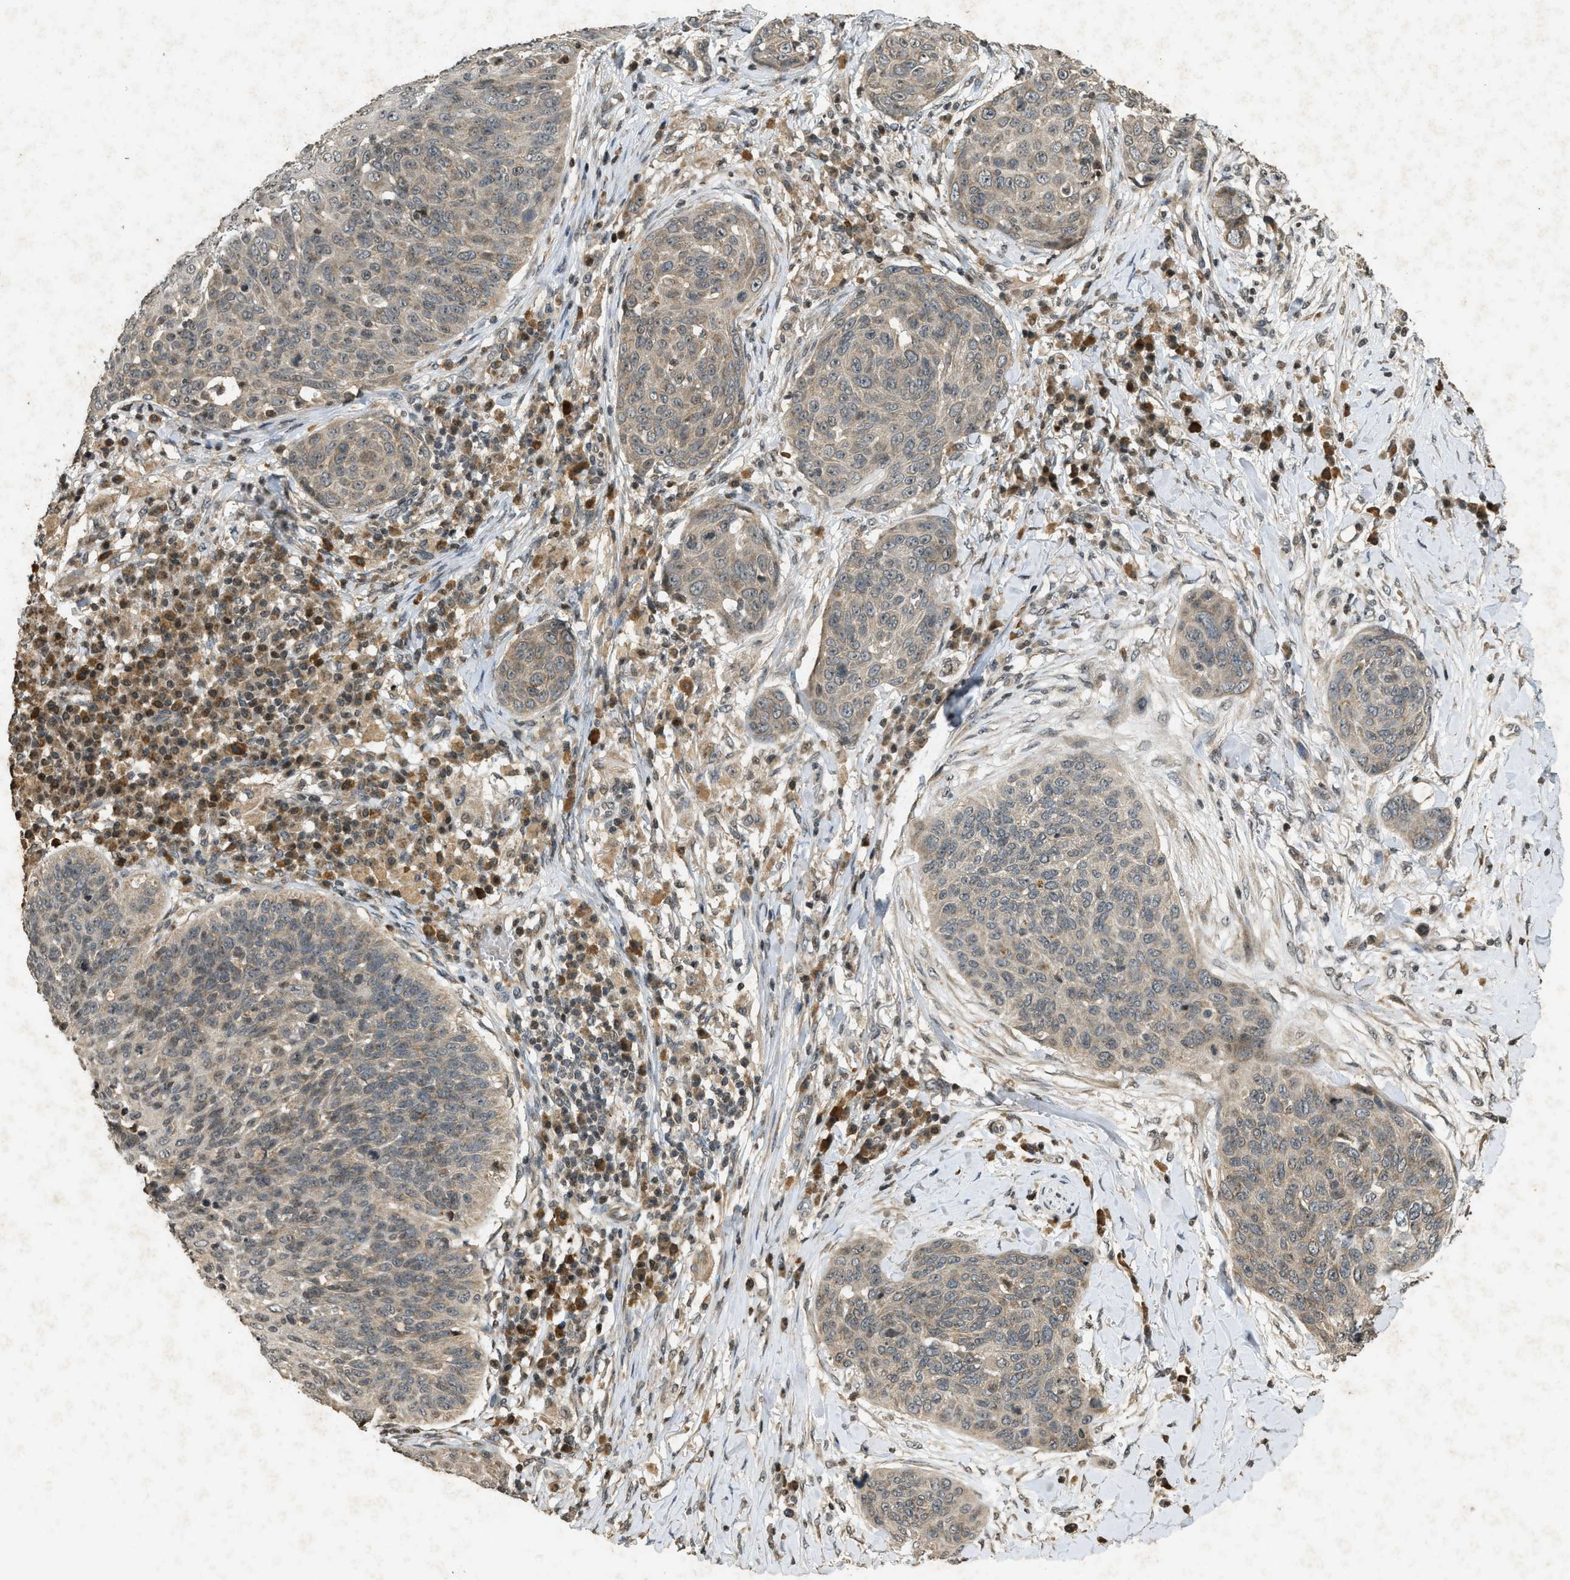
{"staining": {"intensity": "moderate", "quantity": "25%-75%", "location": "cytoplasmic/membranous"}, "tissue": "skin cancer", "cell_type": "Tumor cells", "image_type": "cancer", "snomed": [{"axis": "morphology", "description": "Squamous cell carcinoma in situ, NOS"}, {"axis": "morphology", "description": "Squamous cell carcinoma, NOS"}, {"axis": "topography", "description": "Skin"}], "caption": "Skin squamous cell carcinoma was stained to show a protein in brown. There is medium levels of moderate cytoplasmic/membranous expression in approximately 25%-75% of tumor cells.", "gene": "SIAH1", "patient": {"sex": "male", "age": 93}}